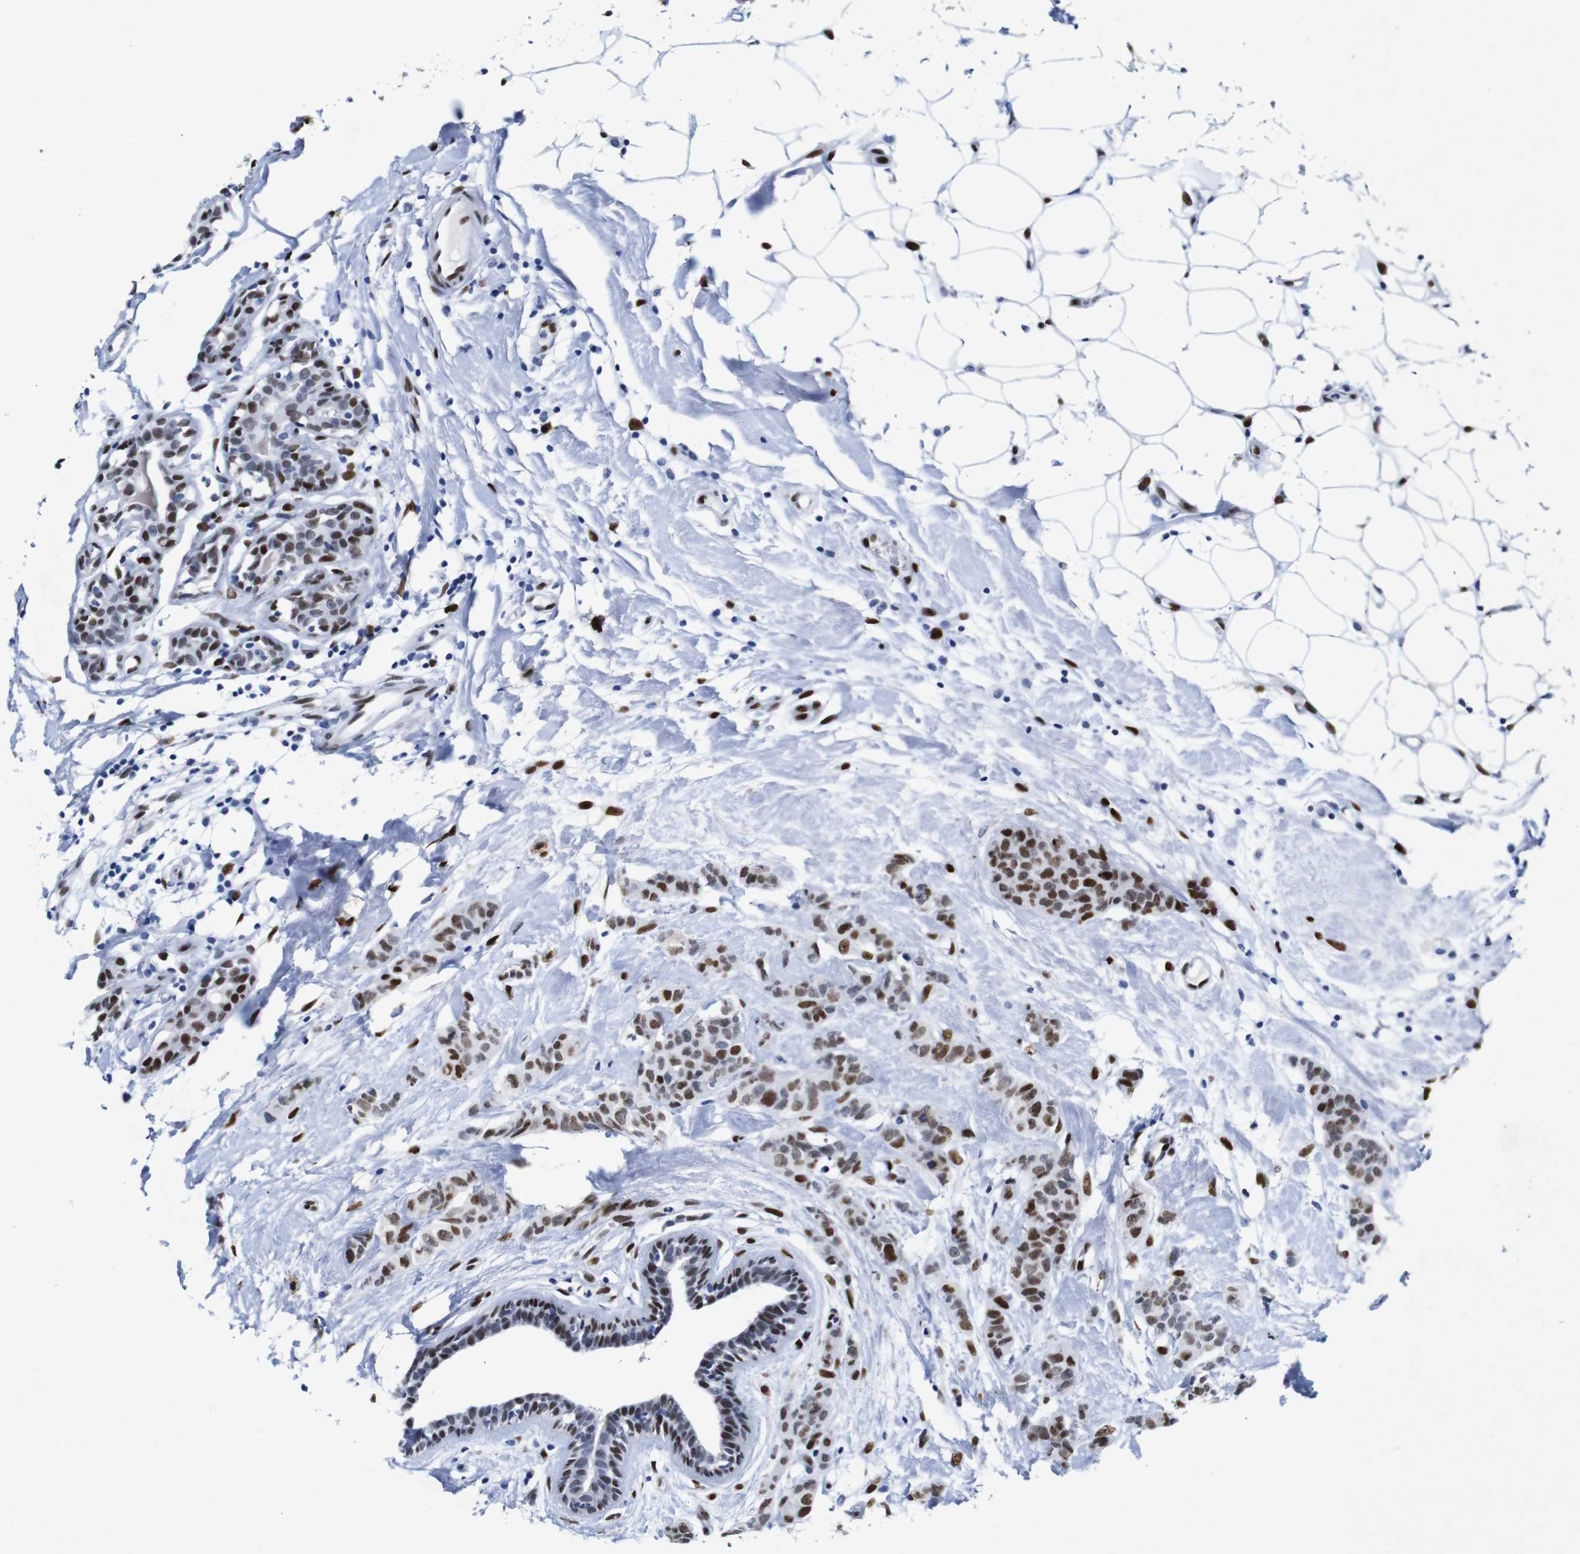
{"staining": {"intensity": "moderate", "quantity": ">75%", "location": "nuclear"}, "tissue": "breast cancer", "cell_type": "Tumor cells", "image_type": "cancer", "snomed": [{"axis": "morphology", "description": "Normal tissue, NOS"}, {"axis": "morphology", "description": "Duct carcinoma"}, {"axis": "topography", "description": "Breast"}], "caption": "Tumor cells reveal medium levels of moderate nuclear positivity in approximately >75% of cells in breast cancer.", "gene": "FOSL2", "patient": {"sex": "female", "age": 40}}